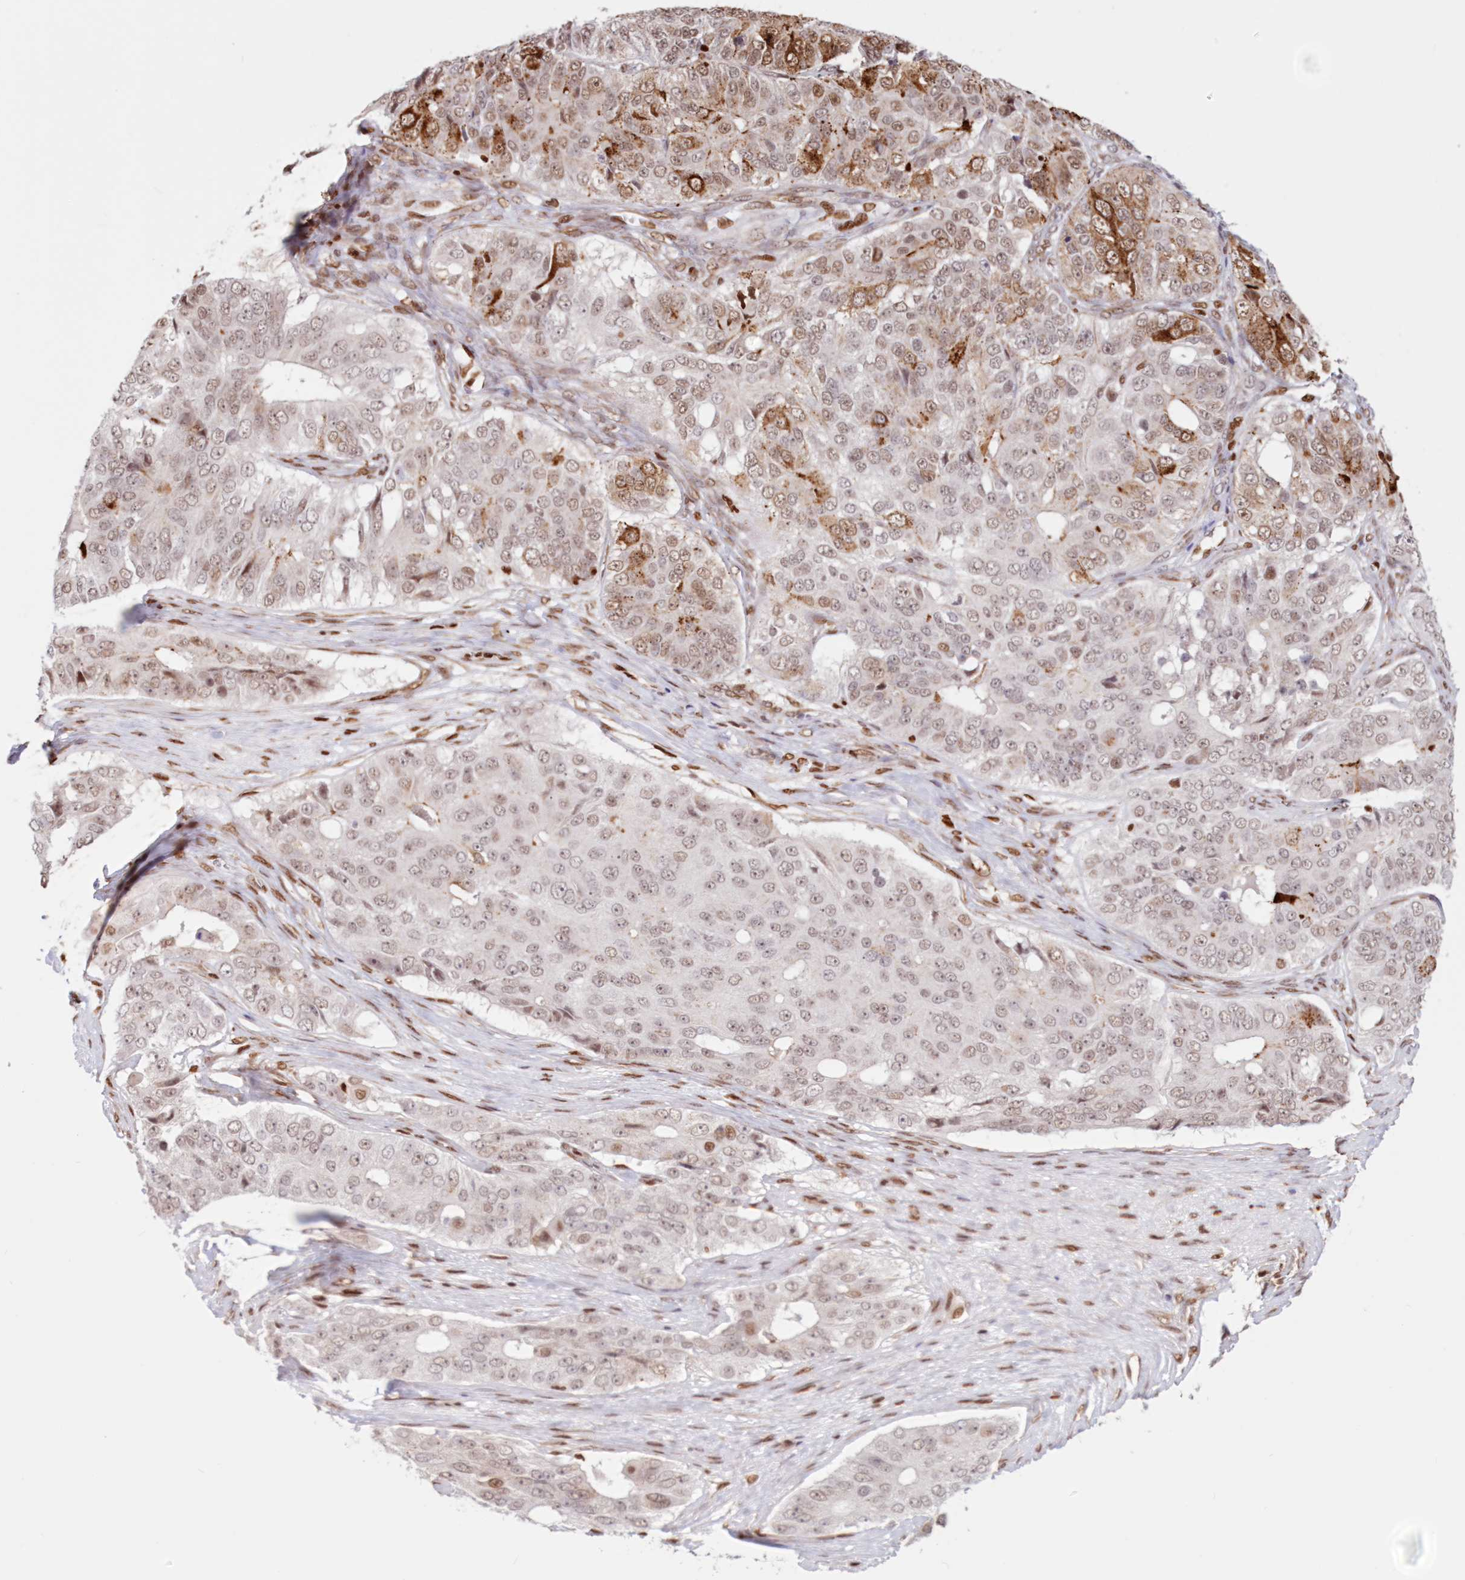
{"staining": {"intensity": "moderate", "quantity": "<25%", "location": "cytoplasmic/membranous,nuclear"}, "tissue": "ovarian cancer", "cell_type": "Tumor cells", "image_type": "cancer", "snomed": [{"axis": "morphology", "description": "Carcinoma, endometroid"}, {"axis": "topography", "description": "Ovary"}], "caption": "Moderate cytoplasmic/membranous and nuclear expression for a protein is identified in about <25% of tumor cells of endometroid carcinoma (ovarian) using immunohistochemistry.", "gene": "POLR2B", "patient": {"sex": "female", "age": 51}}